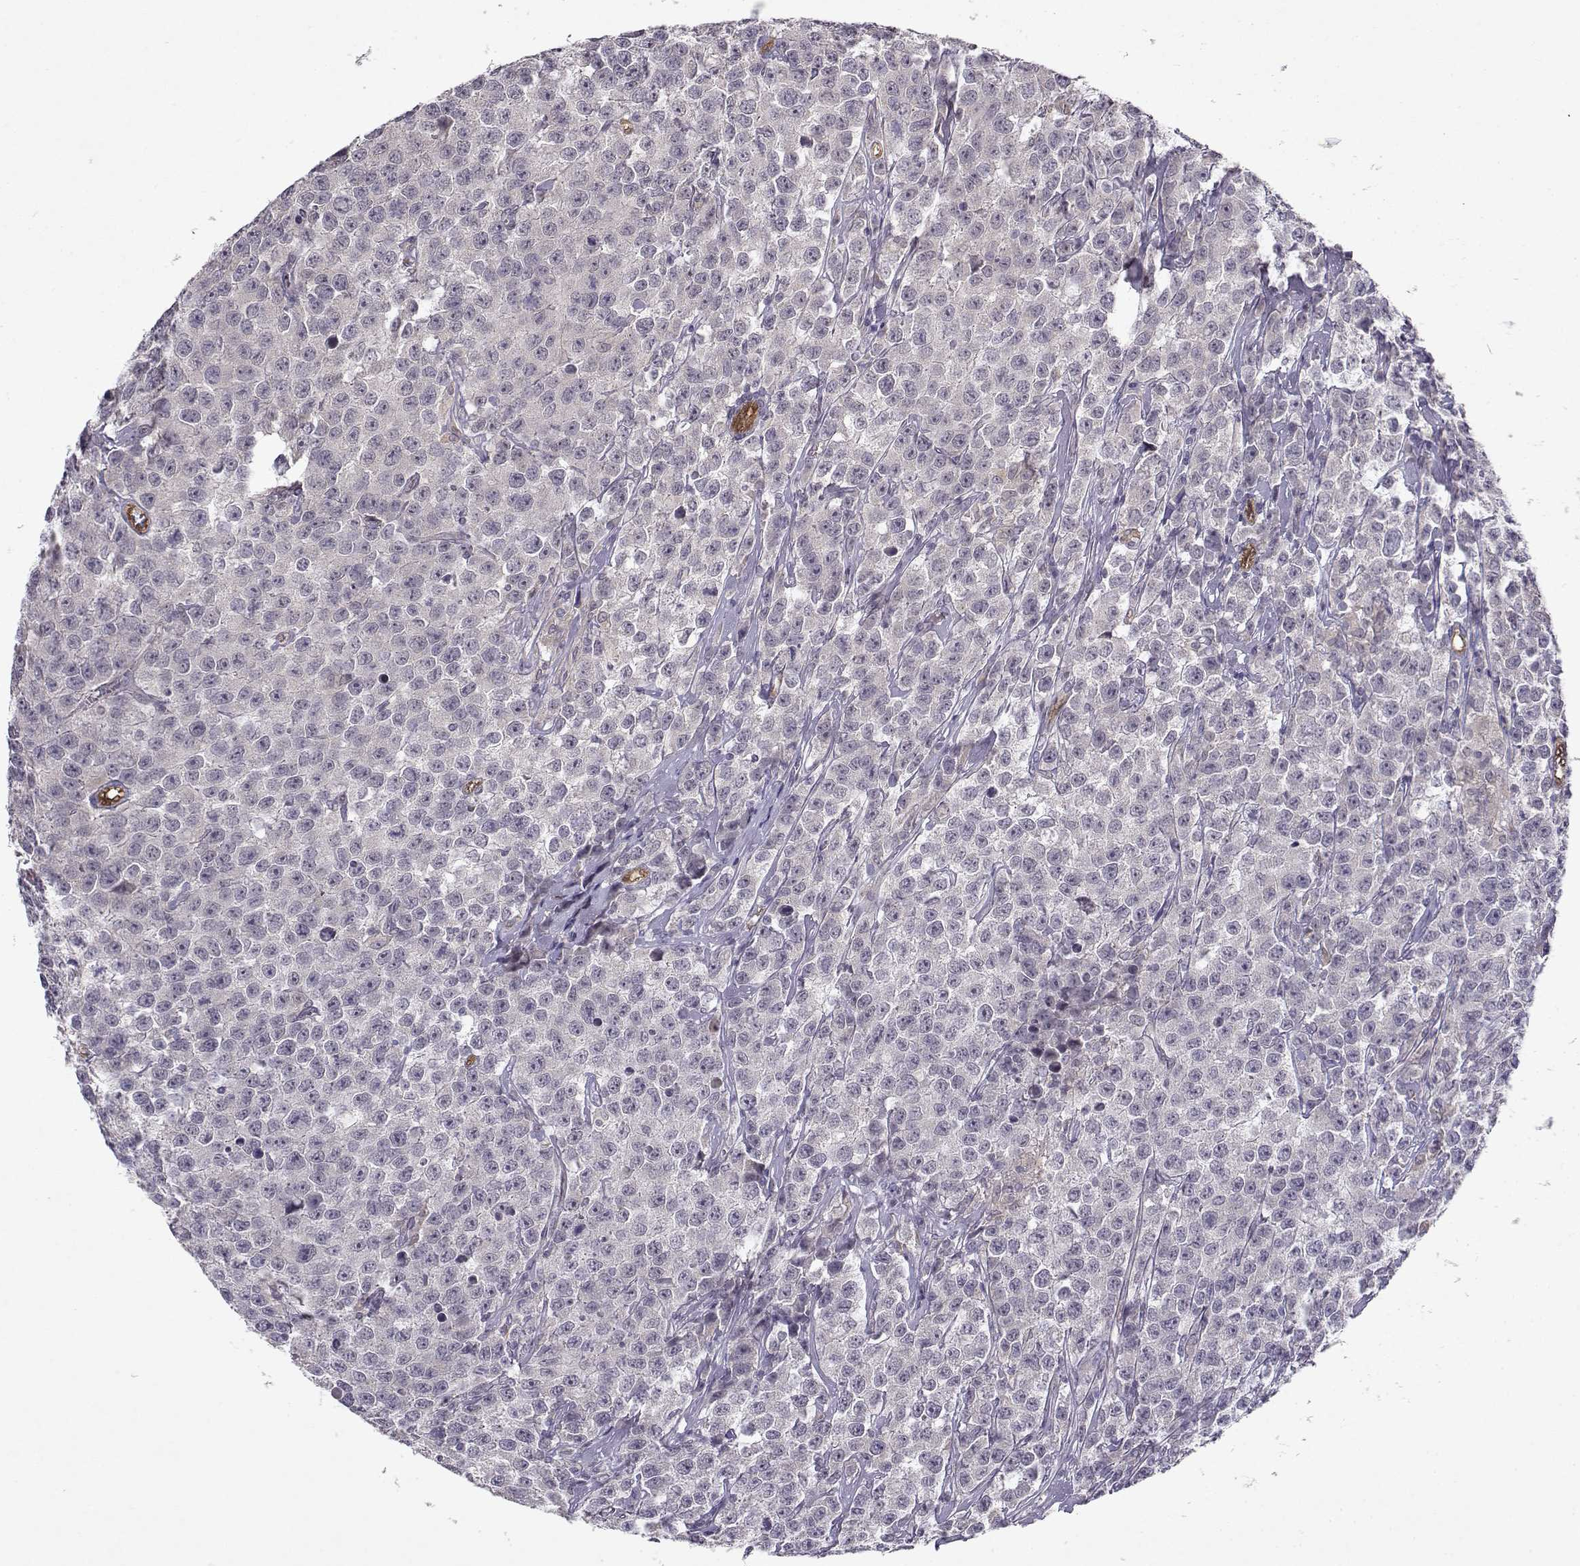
{"staining": {"intensity": "negative", "quantity": "none", "location": "none"}, "tissue": "testis cancer", "cell_type": "Tumor cells", "image_type": "cancer", "snomed": [{"axis": "morphology", "description": "Seminoma, NOS"}, {"axis": "topography", "description": "Testis"}], "caption": "The IHC micrograph has no significant staining in tumor cells of testis cancer (seminoma) tissue. Nuclei are stained in blue.", "gene": "BMX", "patient": {"sex": "male", "age": 59}}